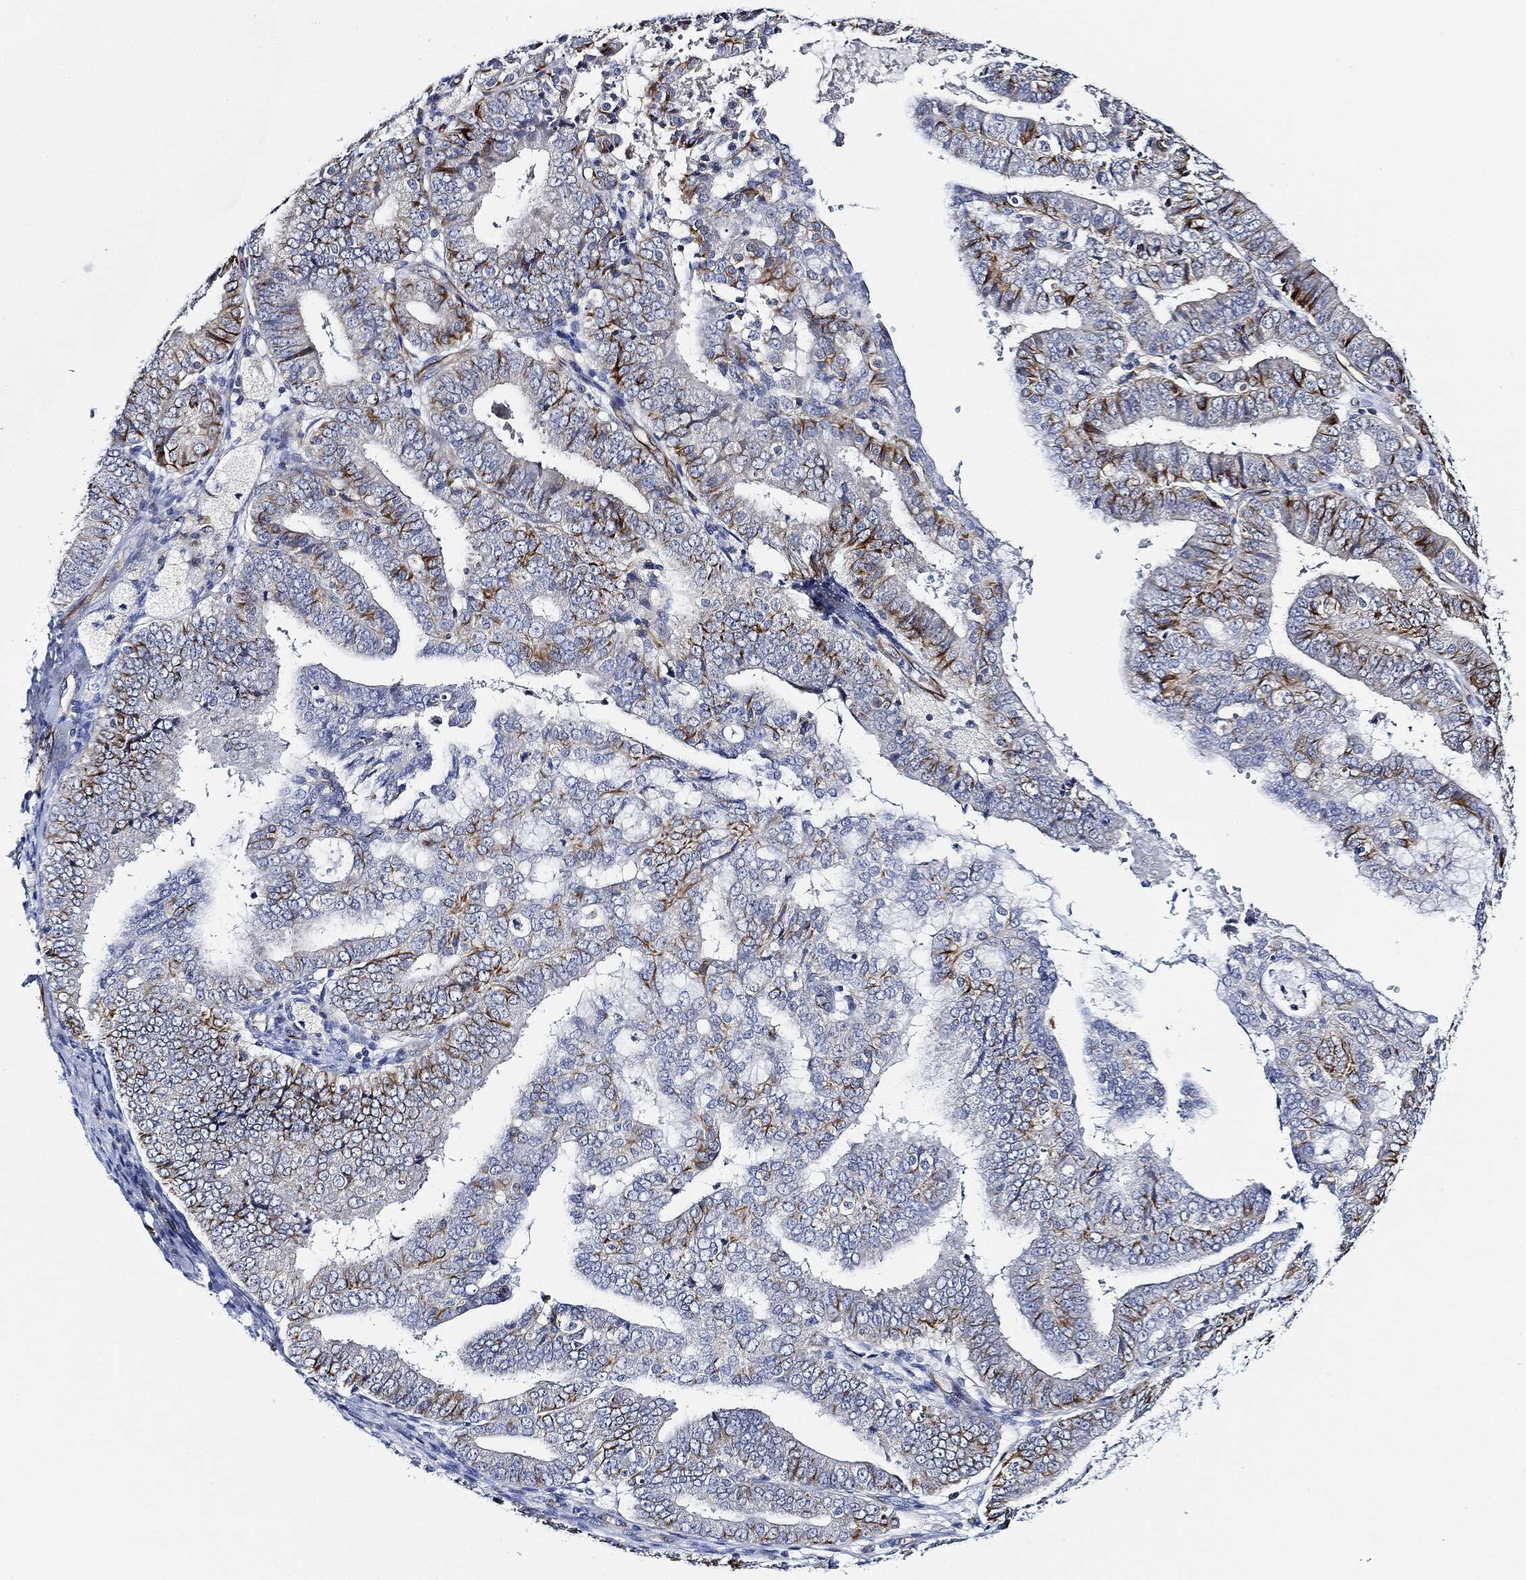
{"staining": {"intensity": "strong", "quantity": "<25%", "location": "cytoplasmic/membranous"}, "tissue": "endometrial cancer", "cell_type": "Tumor cells", "image_type": "cancer", "snomed": [{"axis": "morphology", "description": "Adenocarcinoma, NOS"}, {"axis": "topography", "description": "Endometrium"}], "caption": "Tumor cells reveal medium levels of strong cytoplasmic/membranous expression in about <25% of cells in endometrial cancer (adenocarcinoma).", "gene": "THSD1", "patient": {"sex": "female", "age": 63}}